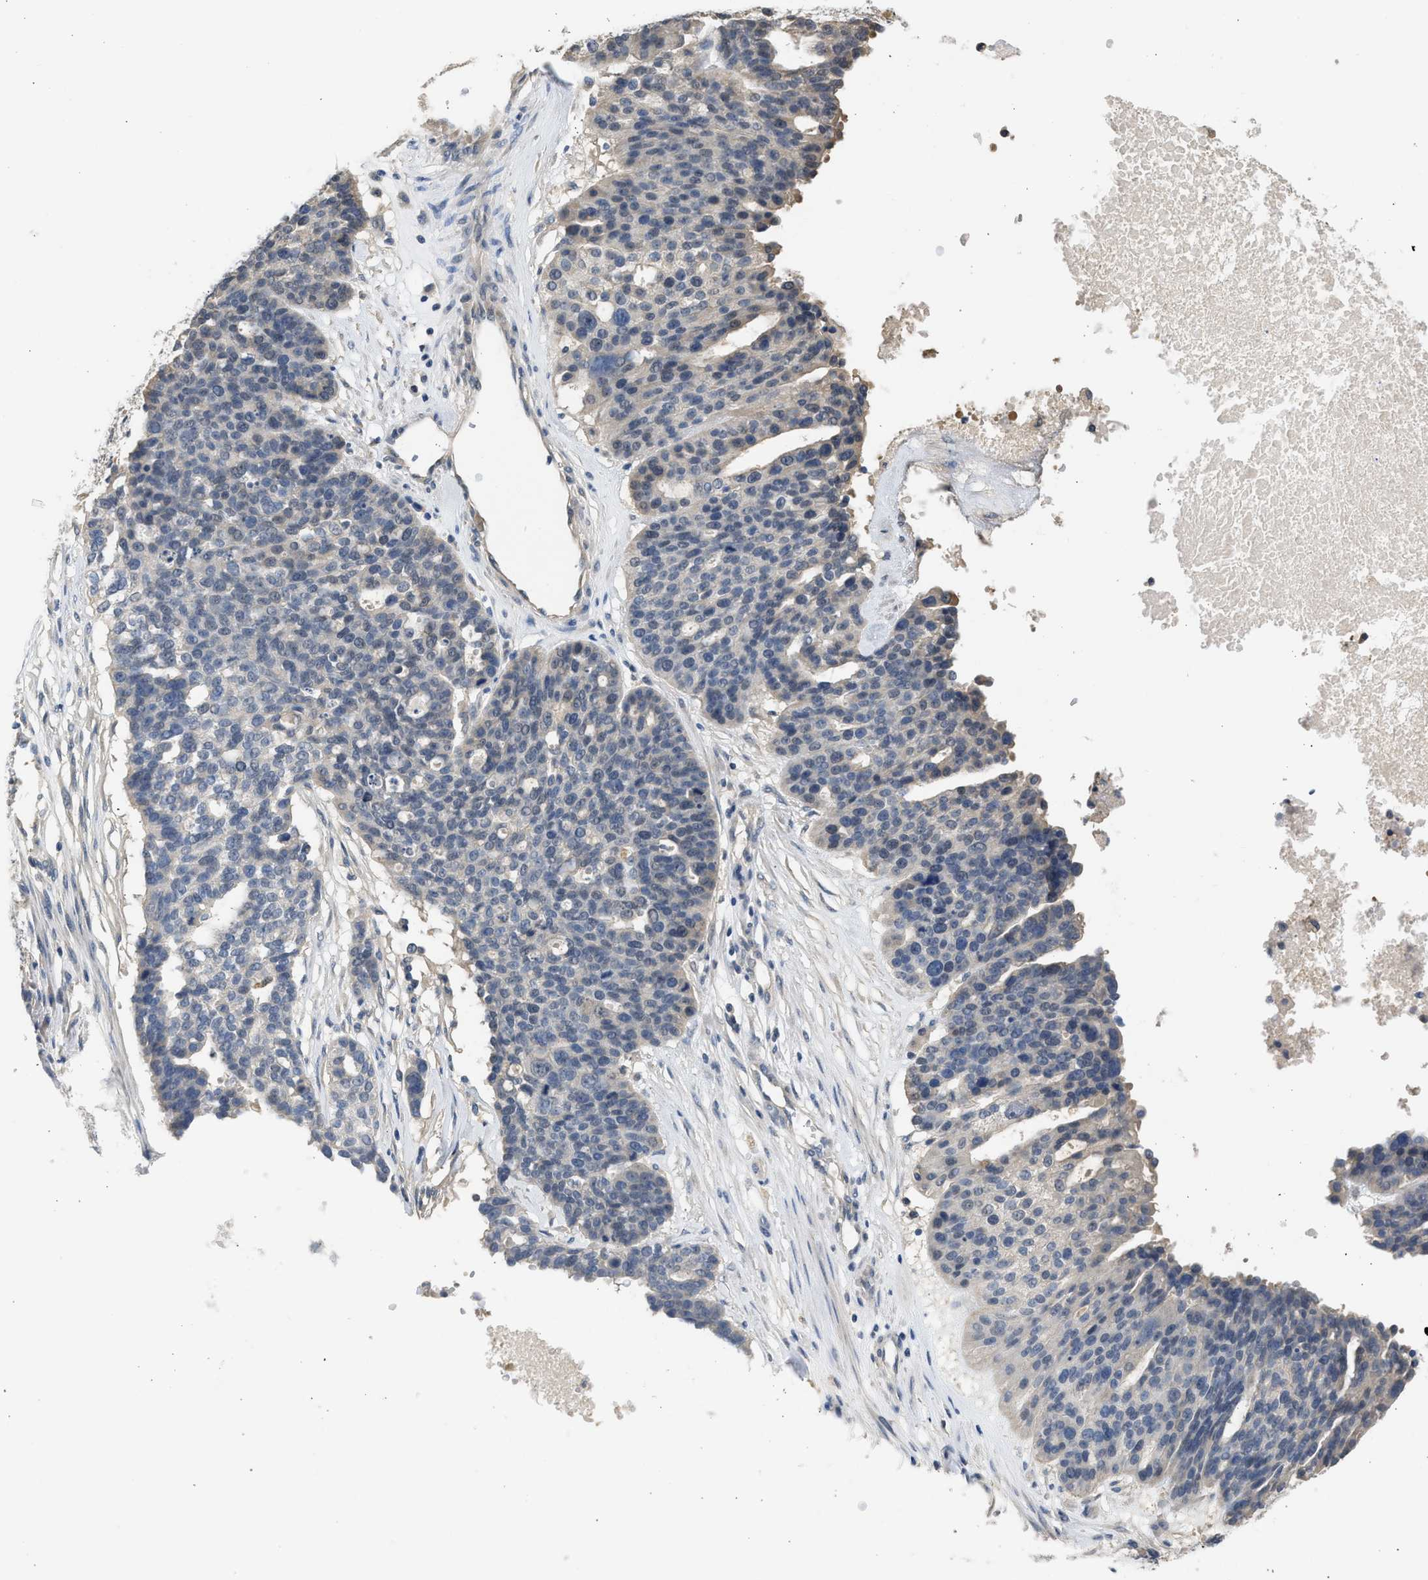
{"staining": {"intensity": "weak", "quantity": "<25%", "location": "cytoplasmic/membranous"}, "tissue": "ovarian cancer", "cell_type": "Tumor cells", "image_type": "cancer", "snomed": [{"axis": "morphology", "description": "Cystadenocarcinoma, serous, NOS"}, {"axis": "topography", "description": "Ovary"}], "caption": "Immunohistochemical staining of human ovarian cancer (serous cystadenocarcinoma) shows no significant positivity in tumor cells.", "gene": "SULT2A1", "patient": {"sex": "female", "age": 59}}